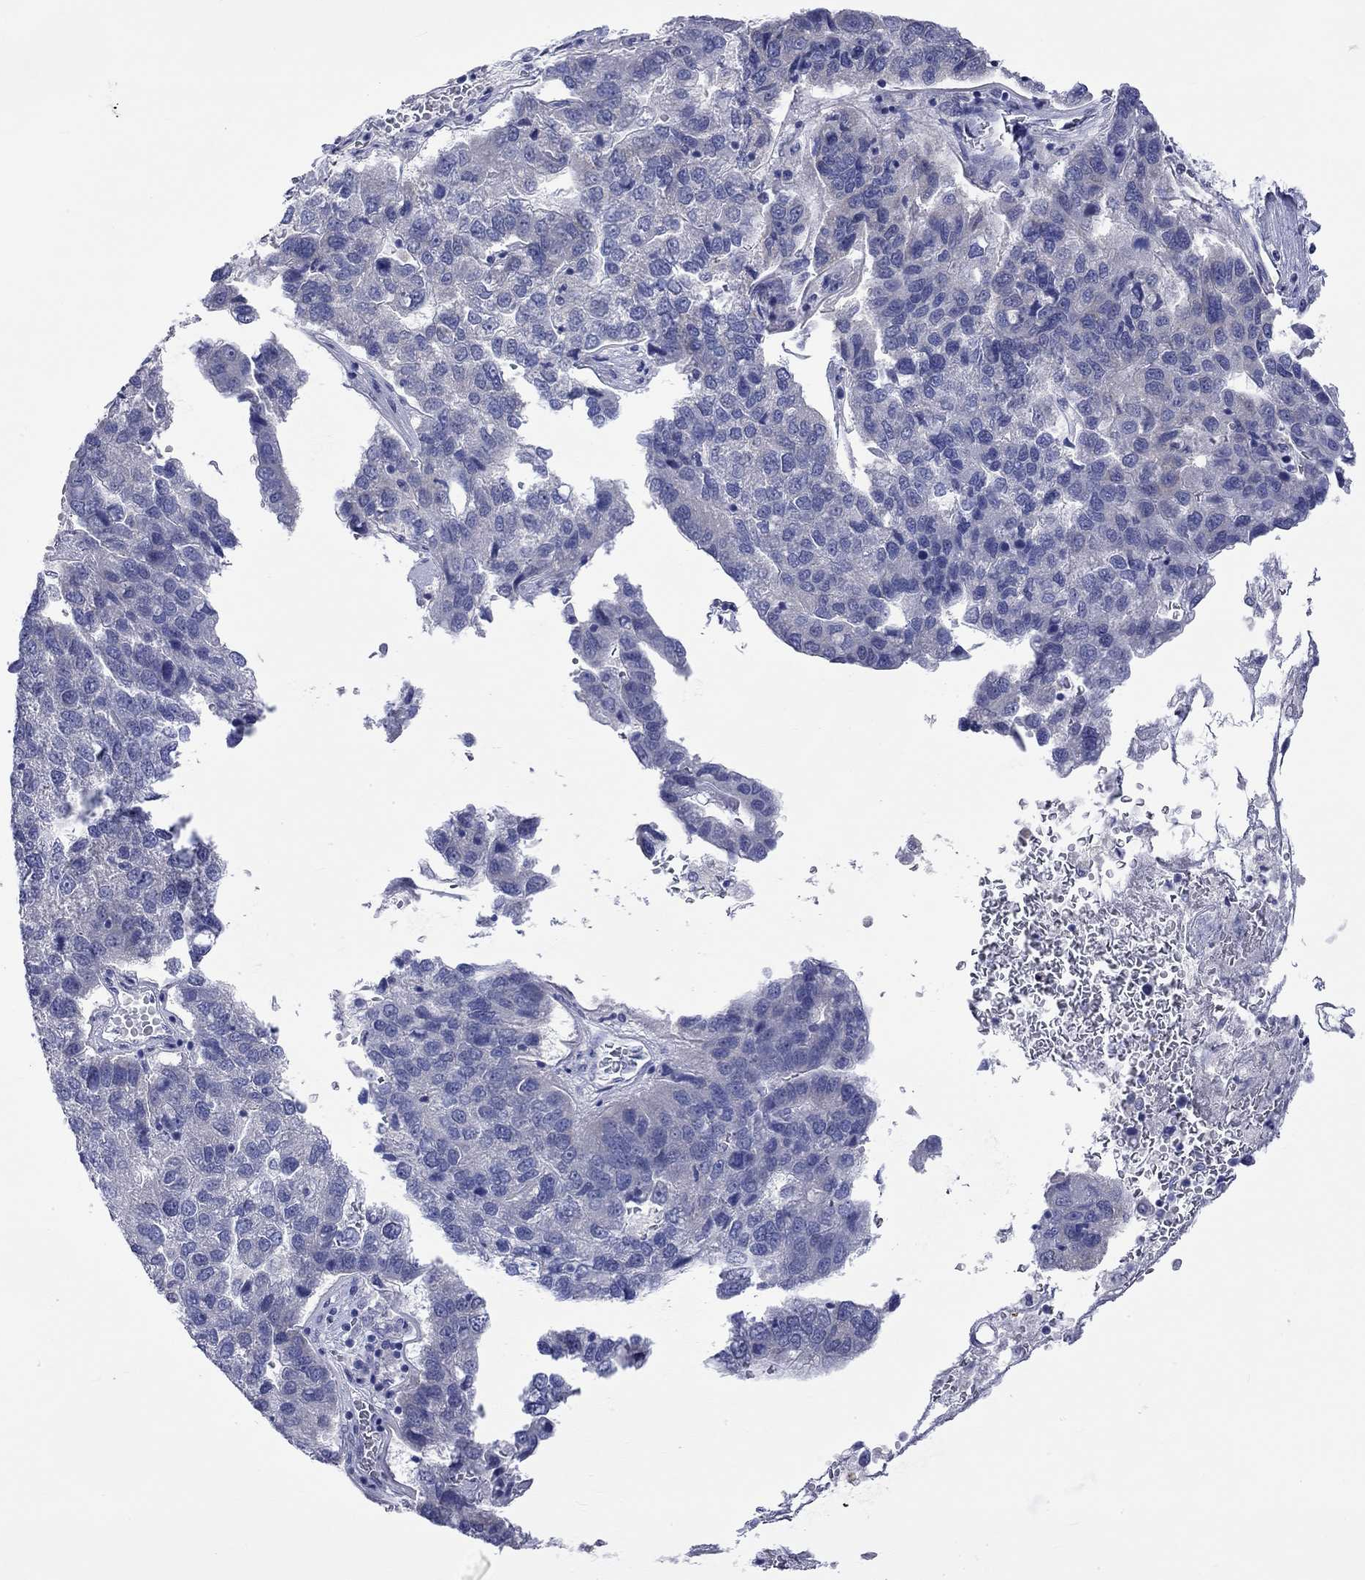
{"staining": {"intensity": "negative", "quantity": "none", "location": "none"}, "tissue": "pancreatic cancer", "cell_type": "Tumor cells", "image_type": "cancer", "snomed": [{"axis": "morphology", "description": "Adenocarcinoma, NOS"}, {"axis": "topography", "description": "Pancreas"}], "caption": "An immunohistochemistry image of pancreatic cancer (adenocarcinoma) is shown. There is no staining in tumor cells of pancreatic cancer (adenocarcinoma).", "gene": "CERS1", "patient": {"sex": "female", "age": 61}}